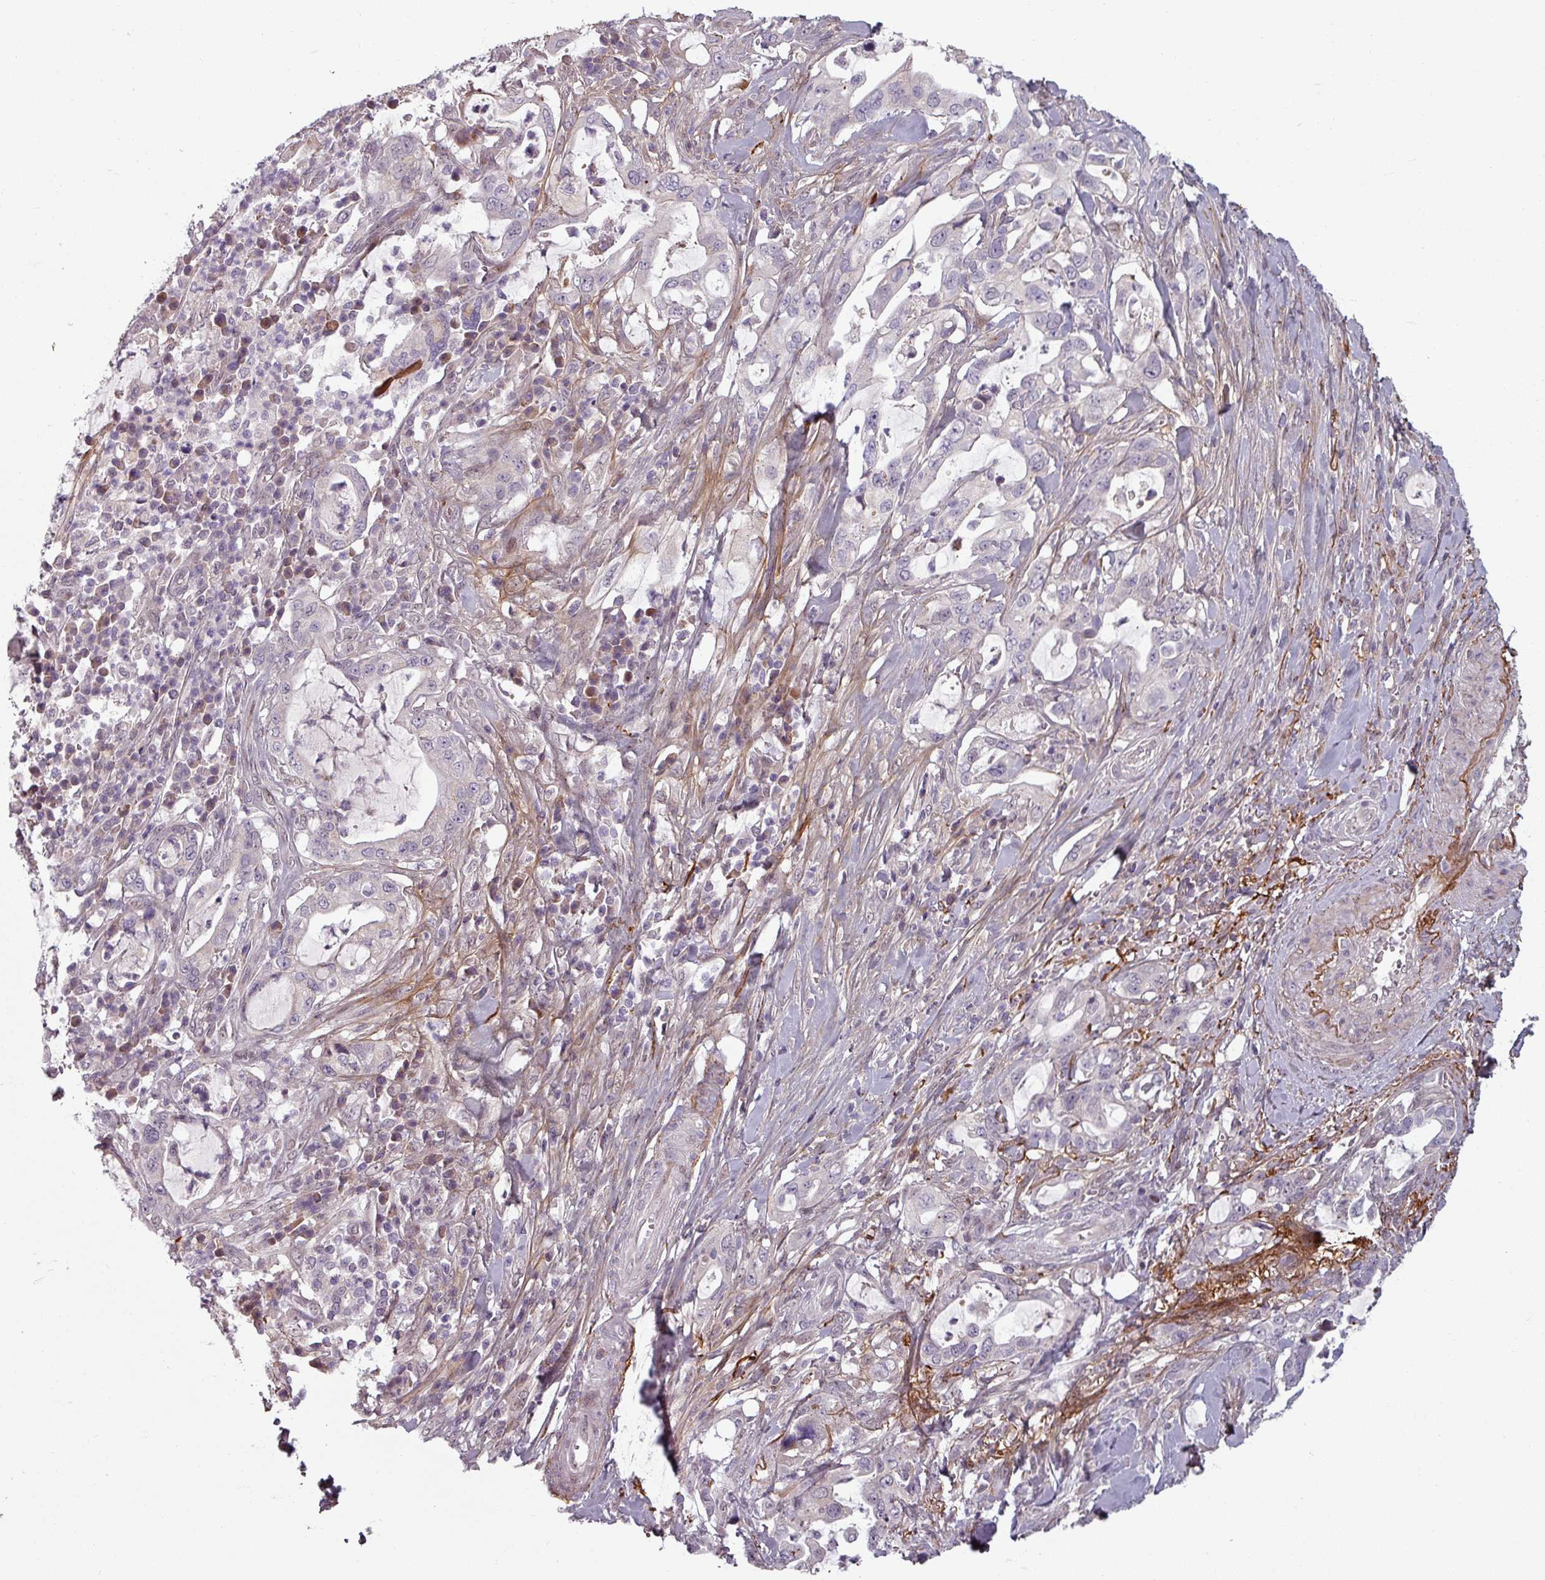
{"staining": {"intensity": "negative", "quantity": "none", "location": "none"}, "tissue": "pancreatic cancer", "cell_type": "Tumor cells", "image_type": "cancer", "snomed": [{"axis": "morphology", "description": "Adenocarcinoma, NOS"}, {"axis": "topography", "description": "Pancreas"}], "caption": "This micrograph is of pancreatic cancer stained with immunohistochemistry (IHC) to label a protein in brown with the nuclei are counter-stained blue. There is no positivity in tumor cells.", "gene": "CYB5RL", "patient": {"sex": "female", "age": 61}}